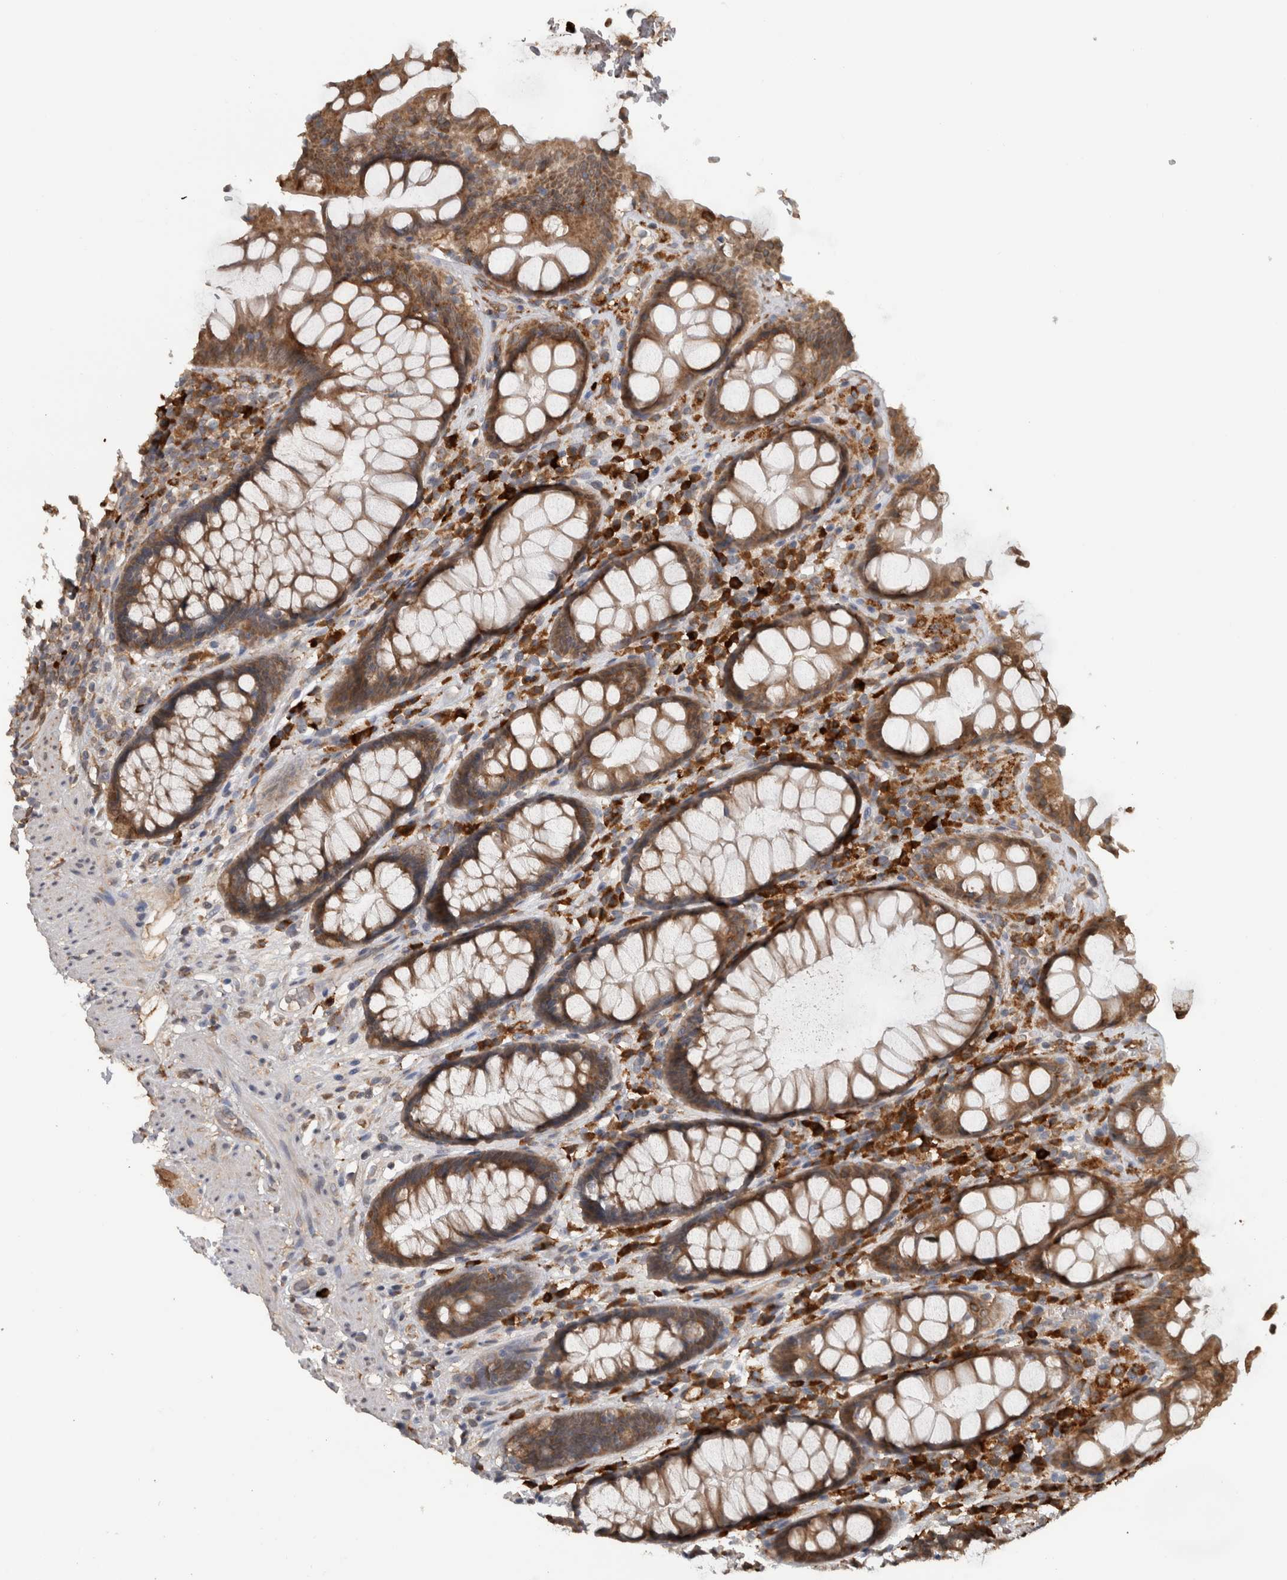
{"staining": {"intensity": "moderate", "quantity": ">75%", "location": "cytoplasmic/membranous"}, "tissue": "rectum", "cell_type": "Glandular cells", "image_type": "normal", "snomed": [{"axis": "morphology", "description": "Normal tissue, NOS"}, {"axis": "topography", "description": "Rectum"}], "caption": "Unremarkable rectum shows moderate cytoplasmic/membranous expression in approximately >75% of glandular cells, visualized by immunohistochemistry.", "gene": "ADGRL3", "patient": {"sex": "male", "age": 64}}